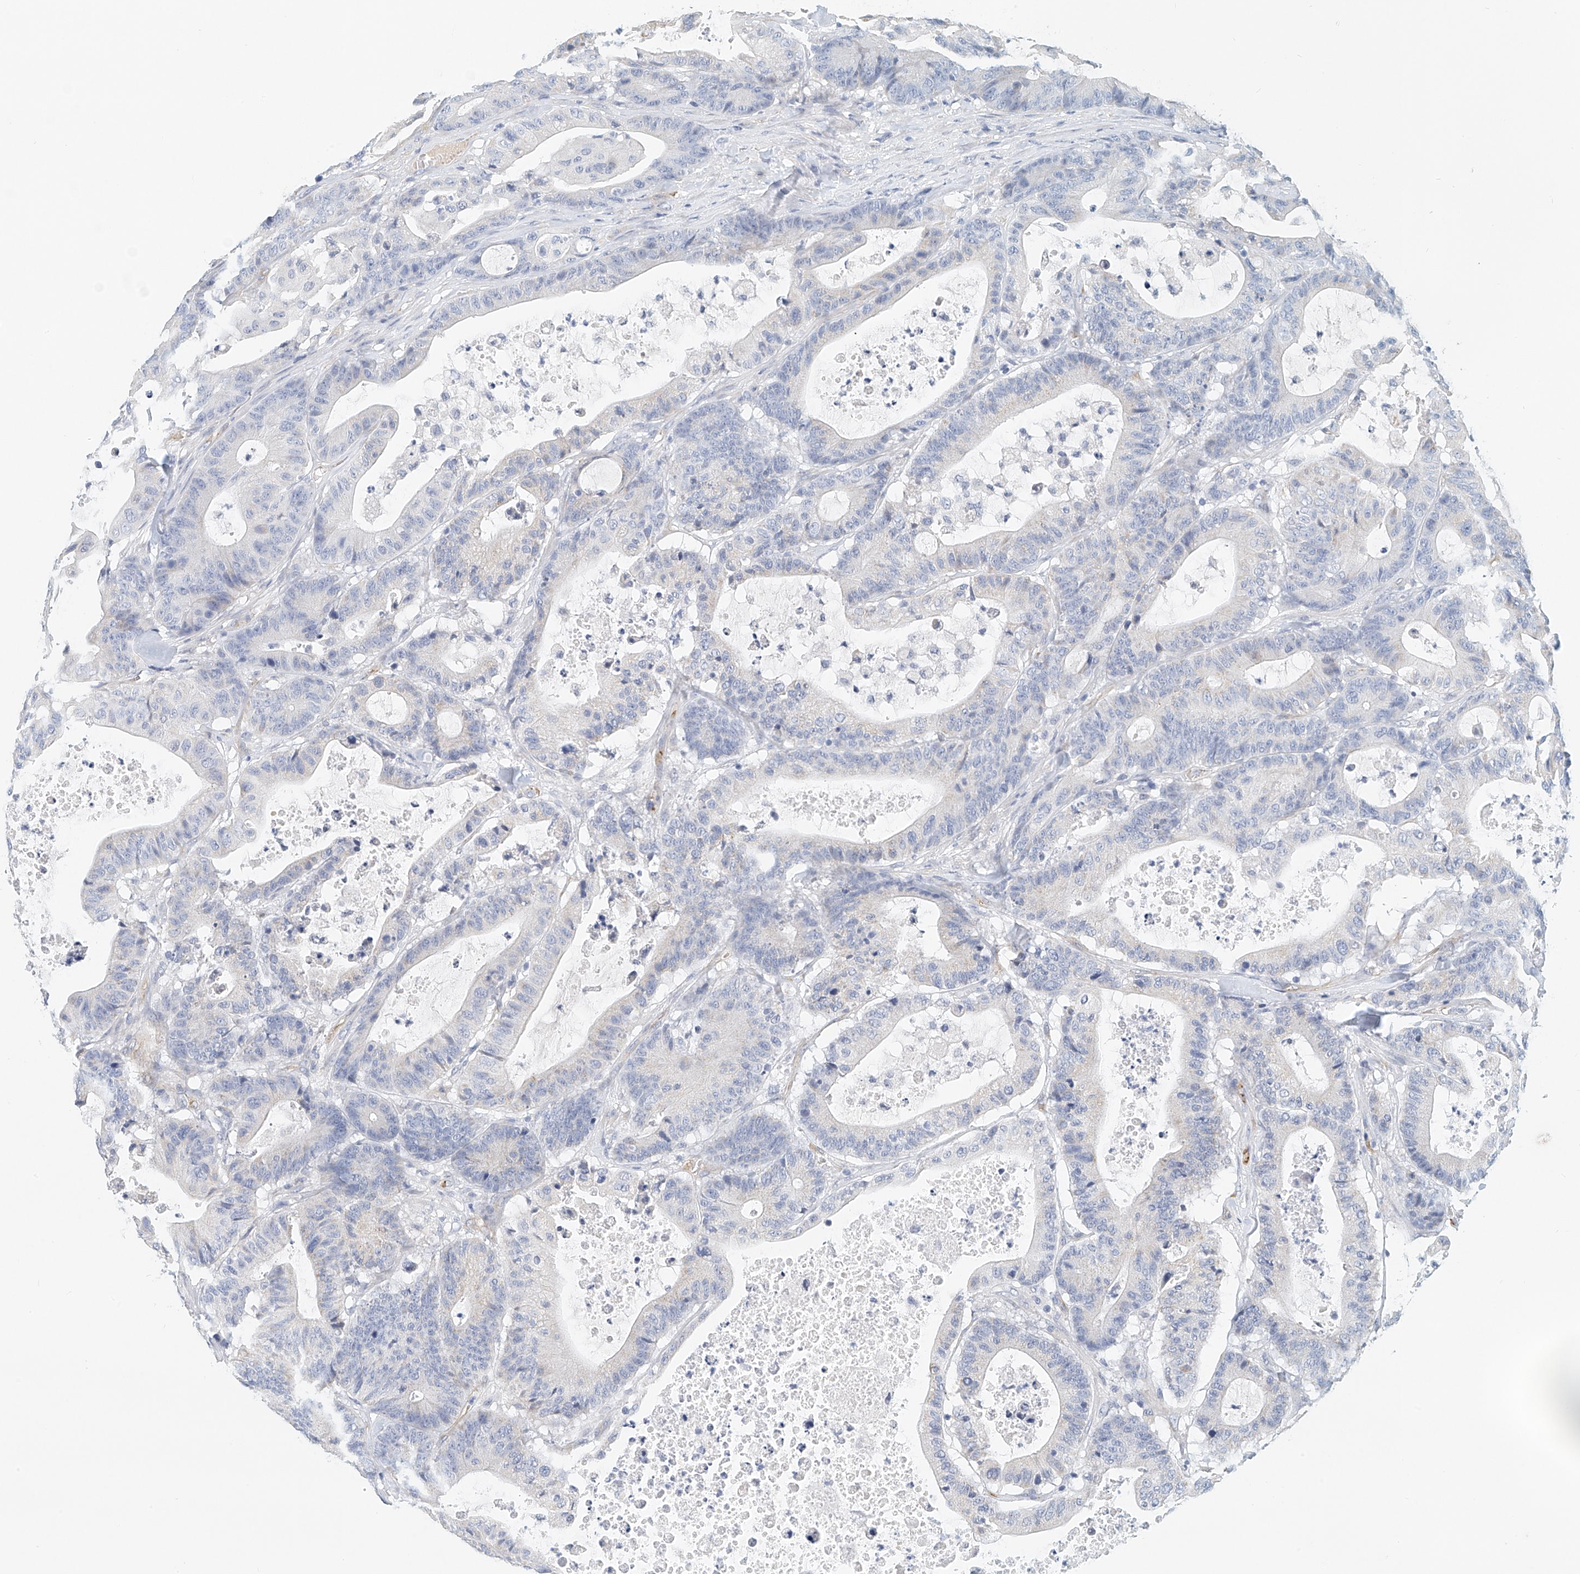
{"staining": {"intensity": "negative", "quantity": "none", "location": "none"}, "tissue": "colorectal cancer", "cell_type": "Tumor cells", "image_type": "cancer", "snomed": [{"axis": "morphology", "description": "Adenocarcinoma, NOS"}, {"axis": "topography", "description": "Colon"}], "caption": "There is no significant expression in tumor cells of colorectal adenocarcinoma.", "gene": "ARHGAP28", "patient": {"sex": "female", "age": 84}}